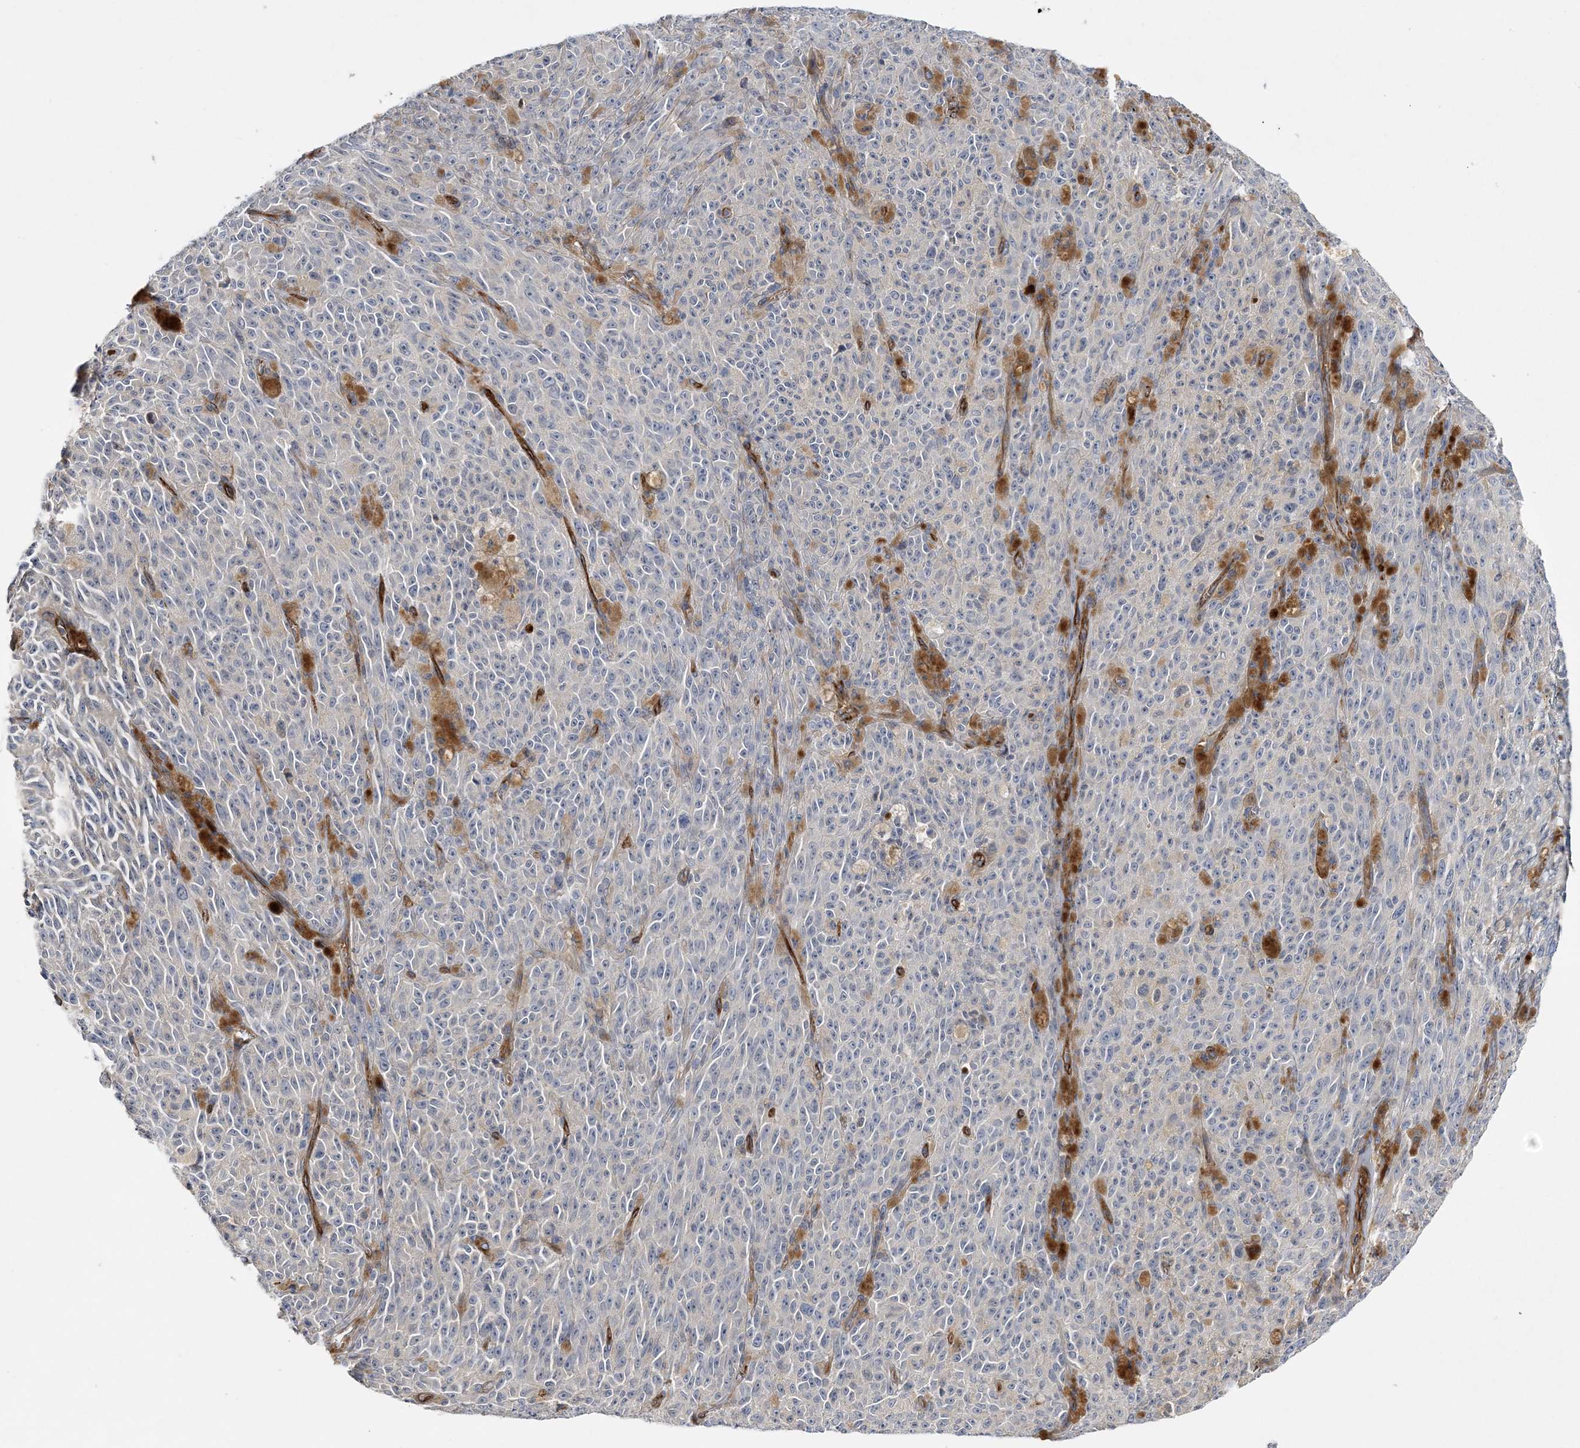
{"staining": {"intensity": "negative", "quantity": "none", "location": "none"}, "tissue": "melanoma", "cell_type": "Tumor cells", "image_type": "cancer", "snomed": [{"axis": "morphology", "description": "Malignant melanoma, NOS"}, {"axis": "topography", "description": "Skin"}], "caption": "Immunohistochemistry image of neoplastic tissue: human melanoma stained with DAB exhibits no significant protein expression in tumor cells.", "gene": "CALN1", "patient": {"sex": "female", "age": 82}}